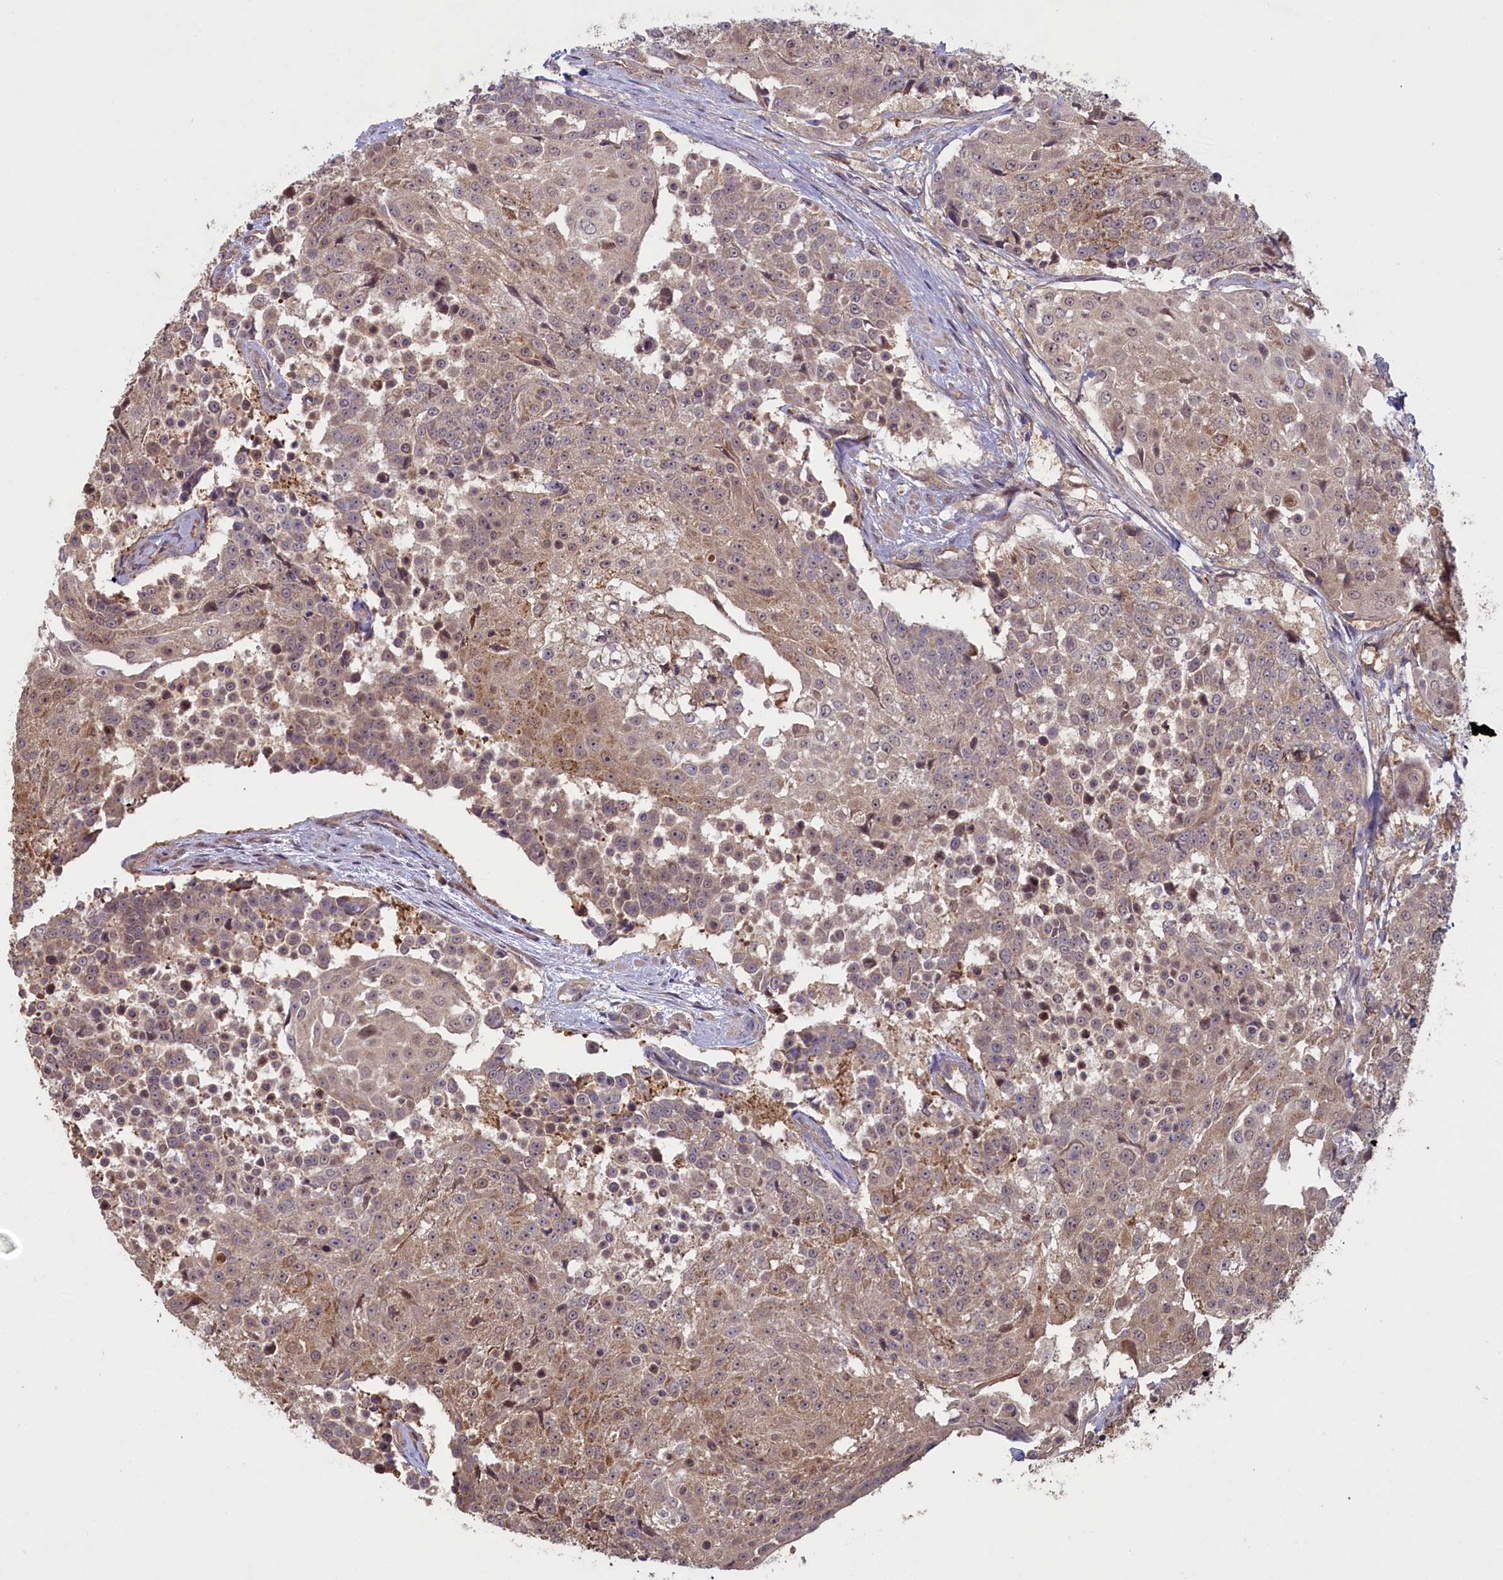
{"staining": {"intensity": "weak", "quantity": ">75%", "location": "cytoplasmic/membranous,nuclear"}, "tissue": "urothelial cancer", "cell_type": "Tumor cells", "image_type": "cancer", "snomed": [{"axis": "morphology", "description": "Urothelial carcinoma, High grade"}, {"axis": "topography", "description": "Urinary bladder"}], "caption": "This micrograph demonstrates IHC staining of urothelial cancer, with low weak cytoplasmic/membranous and nuclear expression in approximately >75% of tumor cells.", "gene": "CIAO2B", "patient": {"sex": "female", "age": 63}}